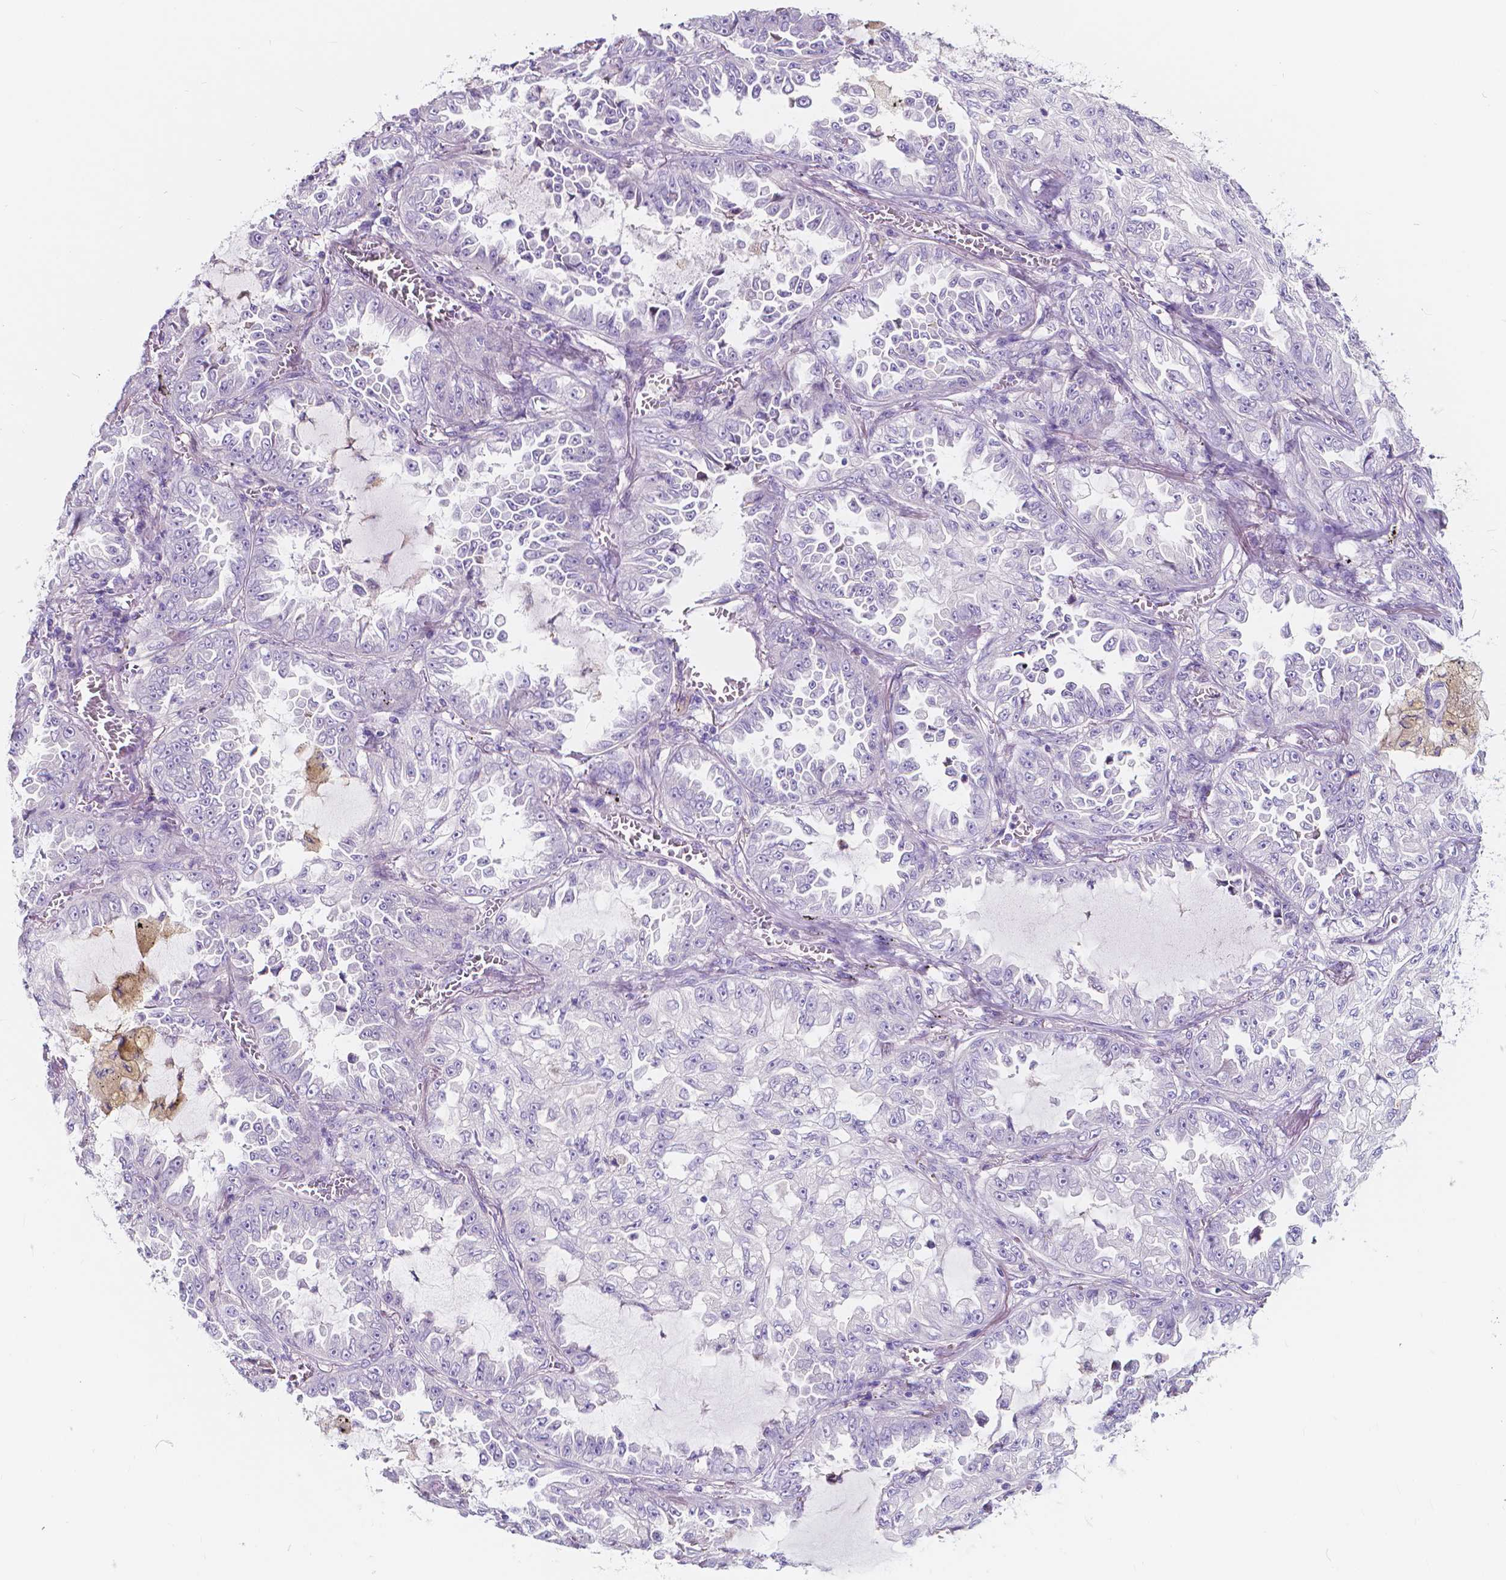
{"staining": {"intensity": "negative", "quantity": "none", "location": "none"}, "tissue": "lung cancer", "cell_type": "Tumor cells", "image_type": "cancer", "snomed": [{"axis": "morphology", "description": "Adenocarcinoma, NOS"}, {"axis": "topography", "description": "Lung"}], "caption": "Immunohistochemistry photomicrograph of neoplastic tissue: lung cancer stained with DAB reveals no significant protein expression in tumor cells. The staining is performed using DAB (3,3'-diaminobenzidine) brown chromogen with nuclei counter-stained in using hematoxylin.", "gene": "CLSTN2", "patient": {"sex": "female", "age": 52}}